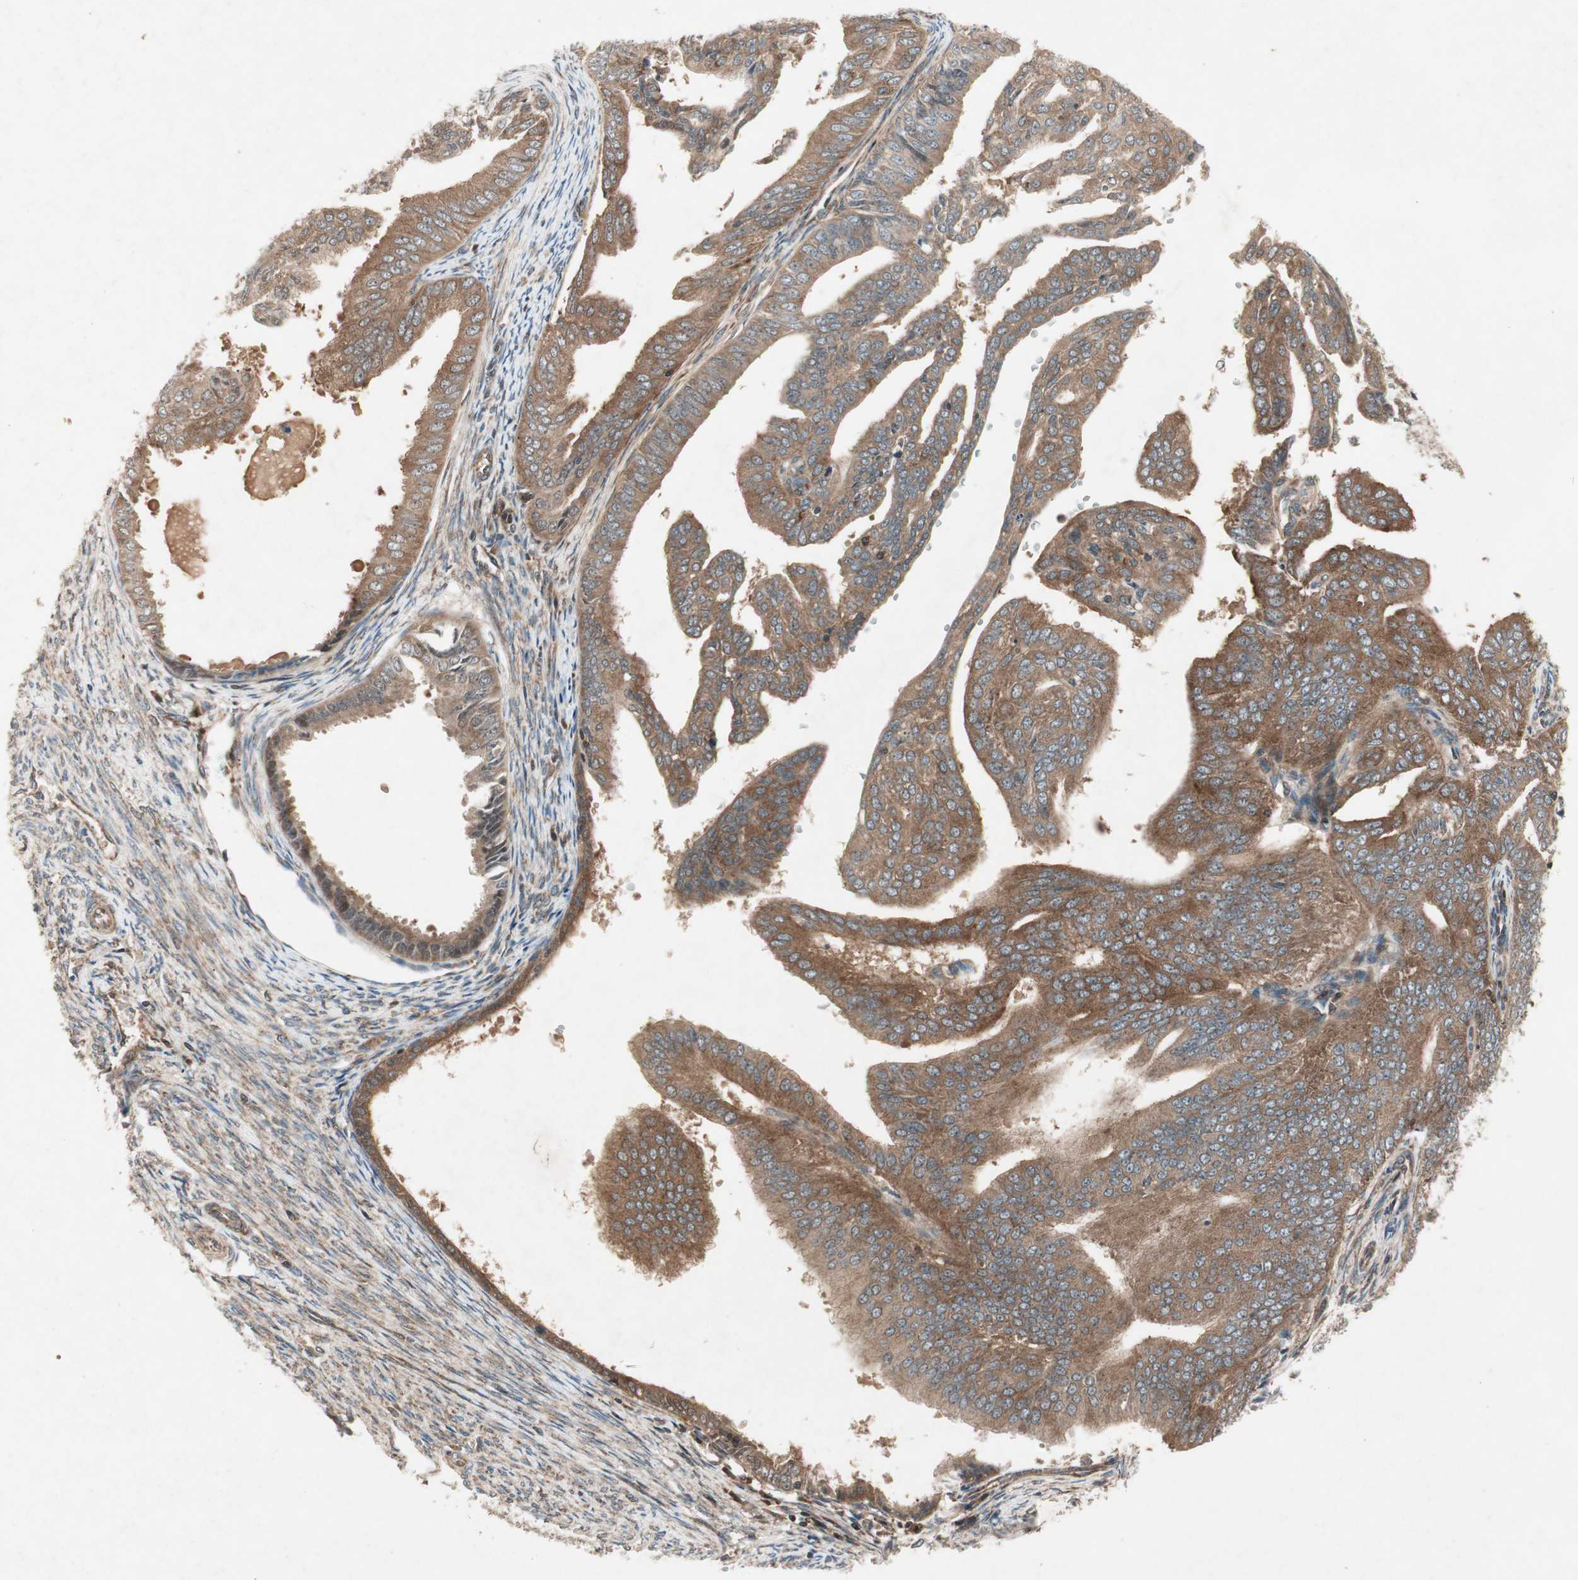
{"staining": {"intensity": "weak", "quantity": "25%-75%", "location": "cytoplasmic/membranous"}, "tissue": "endometrial cancer", "cell_type": "Tumor cells", "image_type": "cancer", "snomed": [{"axis": "morphology", "description": "Adenocarcinoma, NOS"}, {"axis": "topography", "description": "Endometrium"}], "caption": "Weak cytoplasmic/membranous positivity for a protein is identified in approximately 25%-75% of tumor cells of endometrial cancer (adenocarcinoma) using immunohistochemistry (IHC).", "gene": "IRS1", "patient": {"sex": "female", "age": 58}}